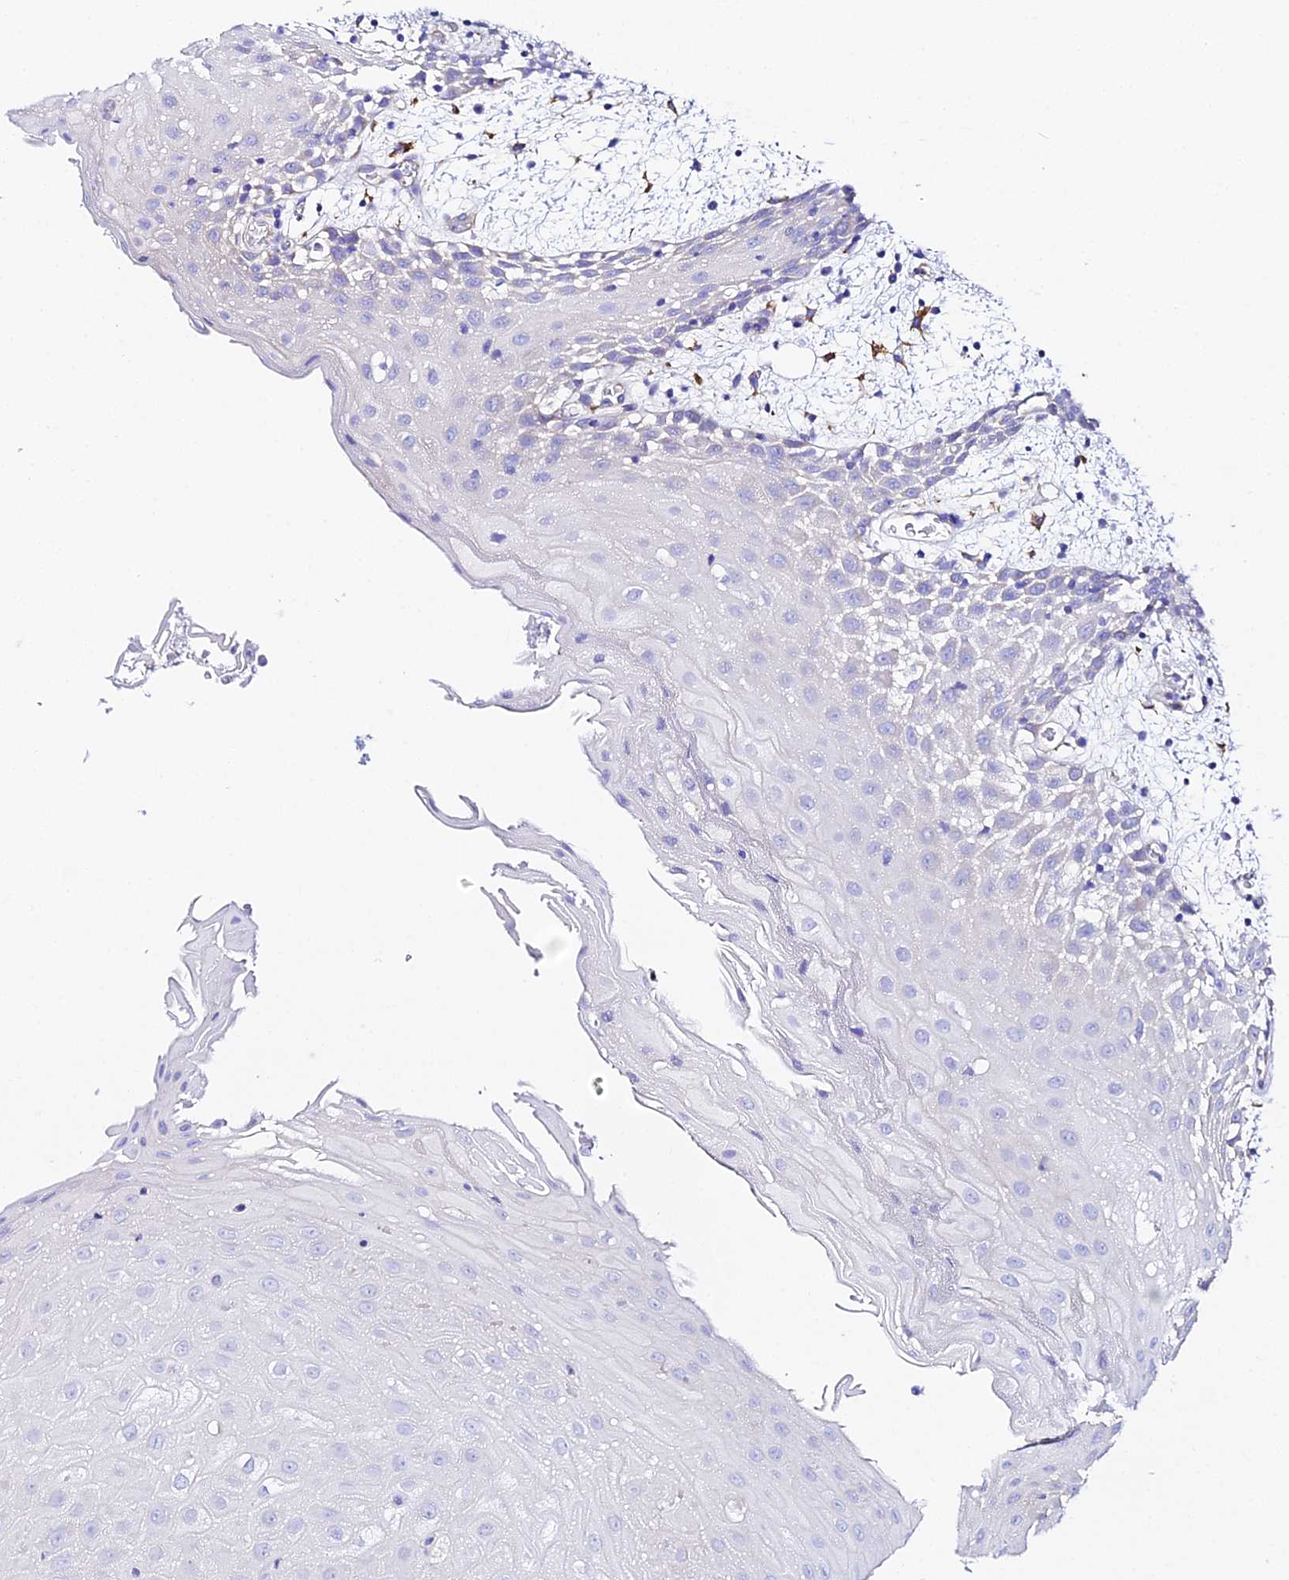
{"staining": {"intensity": "negative", "quantity": "none", "location": "none"}, "tissue": "oral mucosa", "cell_type": "Squamous epithelial cells", "image_type": "normal", "snomed": [{"axis": "morphology", "description": "Normal tissue, NOS"}, {"axis": "topography", "description": "Skeletal muscle"}, {"axis": "topography", "description": "Oral tissue"}, {"axis": "topography", "description": "Salivary gland"}, {"axis": "topography", "description": "Peripheral nerve tissue"}], "caption": "IHC micrograph of normal oral mucosa: oral mucosa stained with DAB reveals no significant protein expression in squamous epithelial cells.", "gene": "CFAP45", "patient": {"sex": "male", "age": 54}}